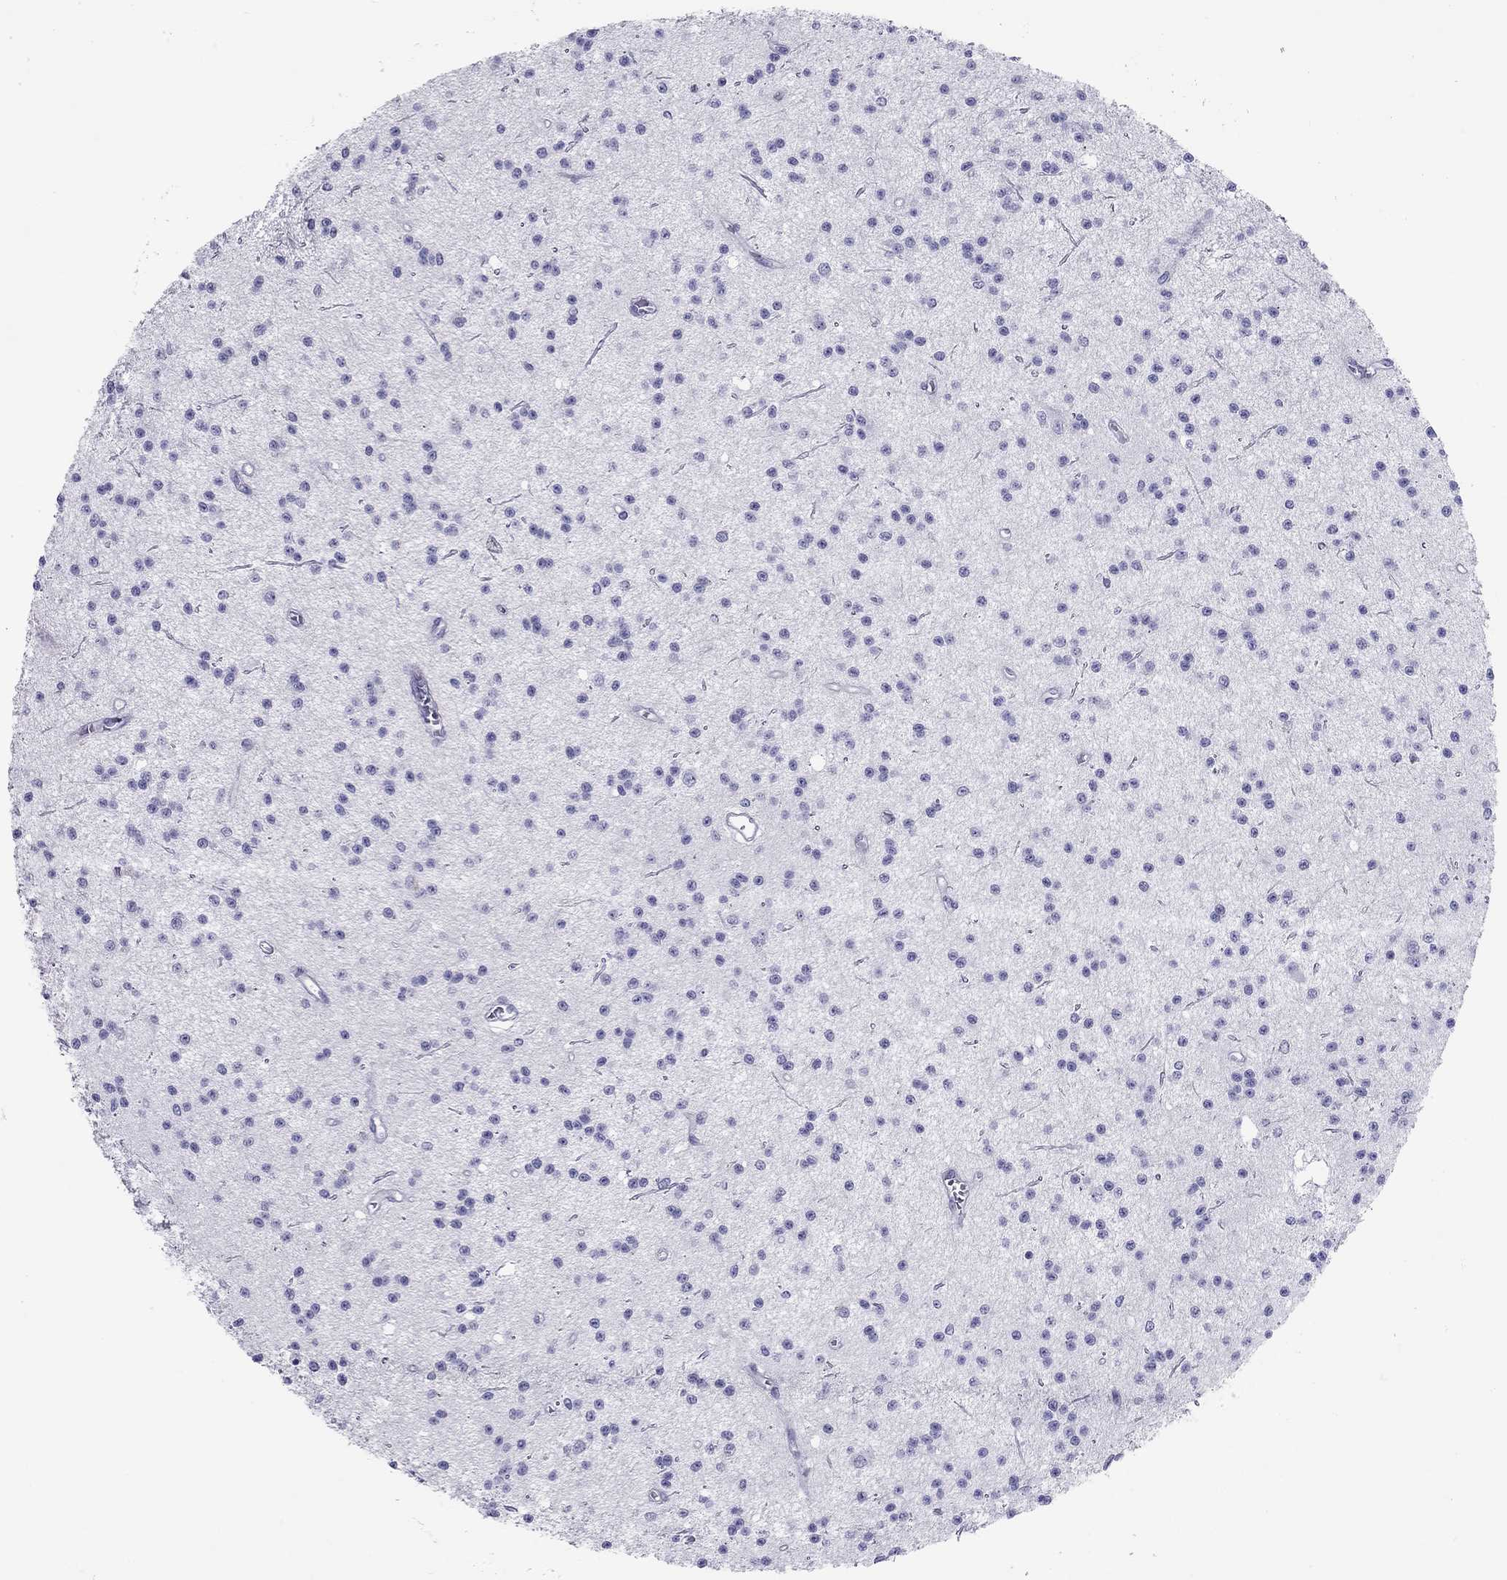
{"staining": {"intensity": "negative", "quantity": "none", "location": "none"}, "tissue": "glioma", "cell_type": "Tumor cells", "image_type": "cancer", "snomed": [{"axis": "morphology", "description": "Glioma, malignant, Low grade"}, {"axis": "topography", "description": "Brain"}], "caption": "This is an IHC image of malignant low-grade glioma. There is no positivity in tumor cells.", "gene": "SH2D2A", "patient": {"sex": "male", "age": 27}}